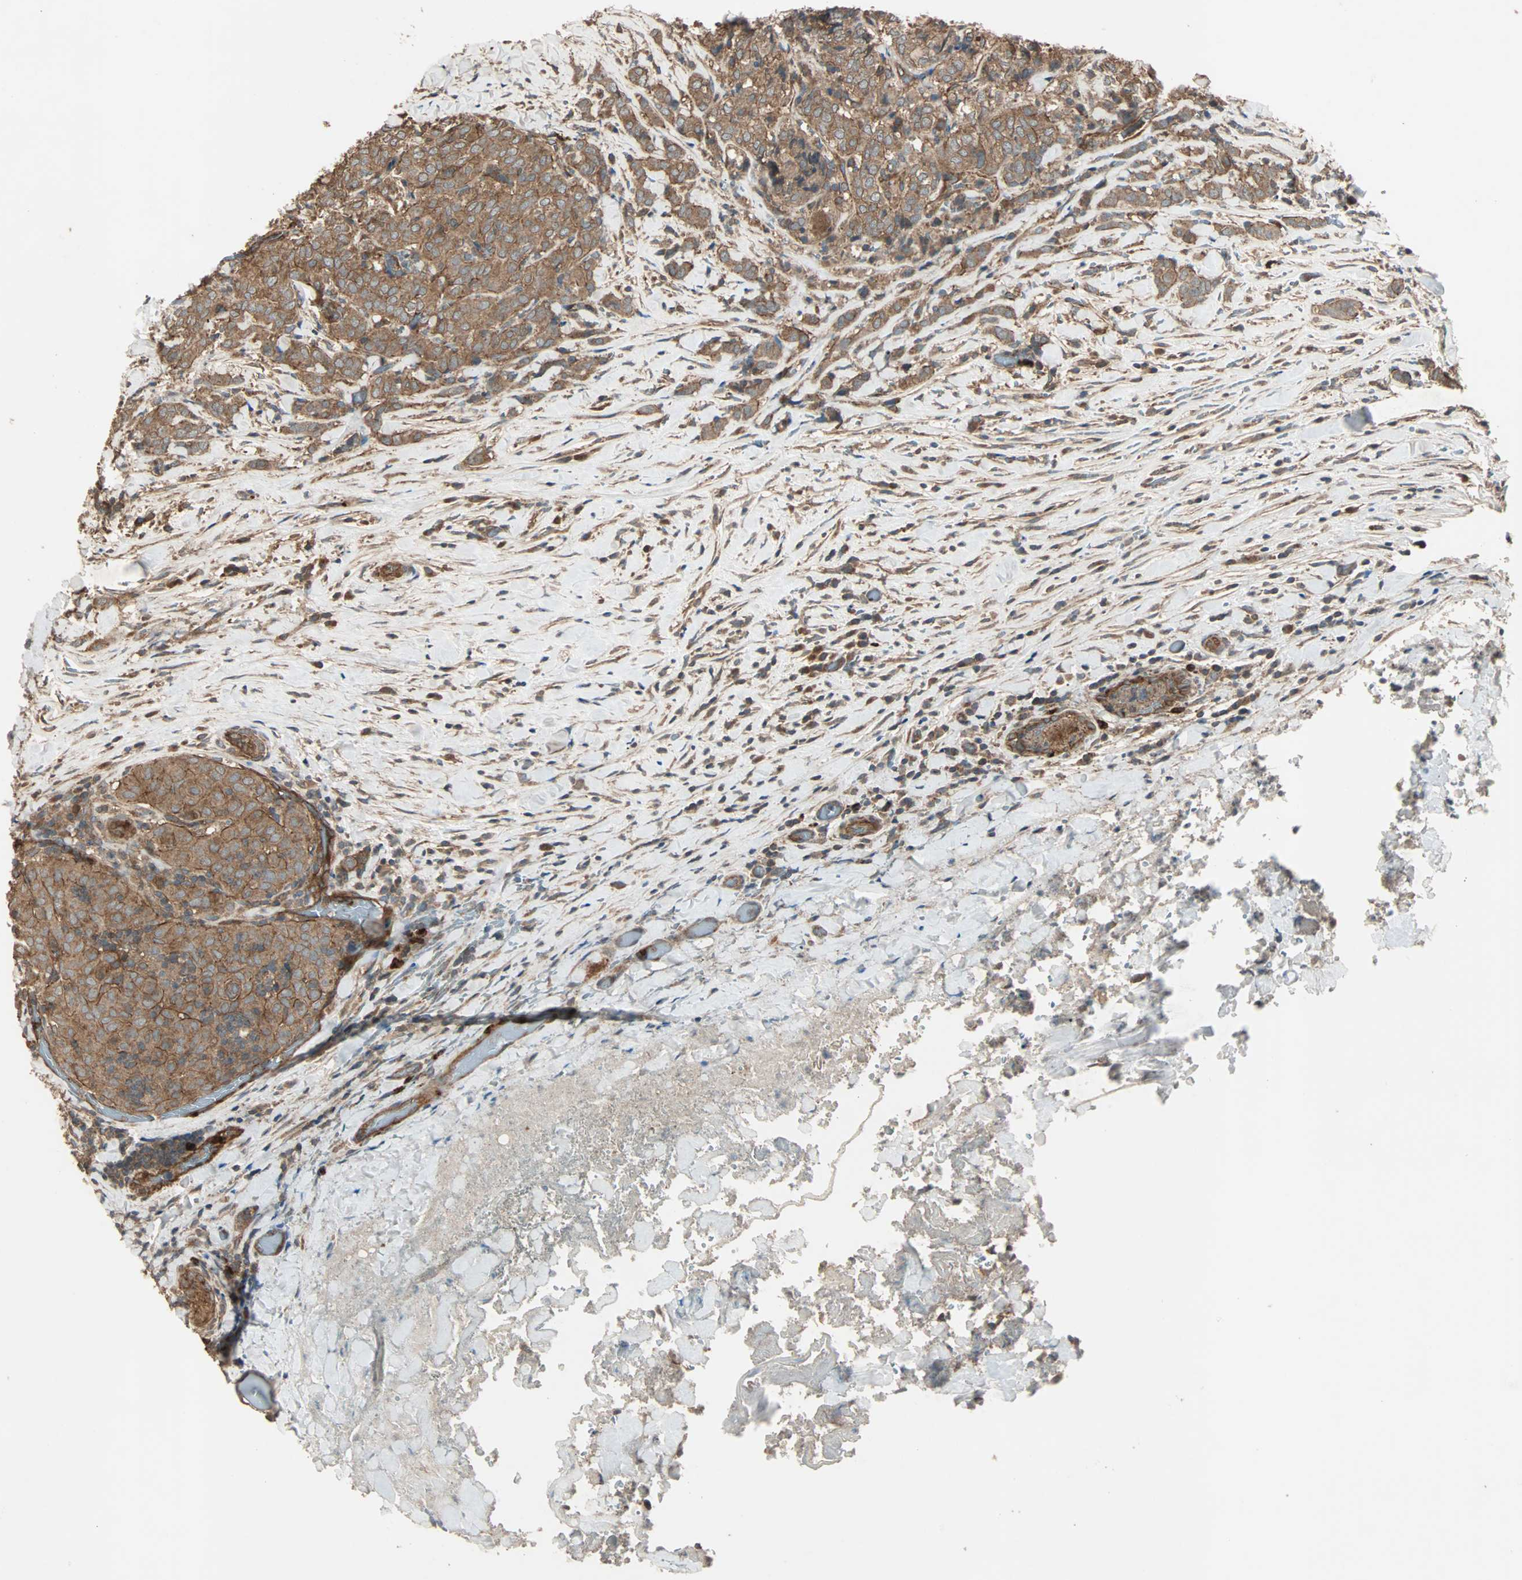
{"staining": {"intensity": "moderate", "quantity": ">75%", "location": "cytoplasmic/membranous"}, "tissue": "thyroid cancer", "cell_type": "Tumor cells", "image_type": "cancer", "snomed": [{"axis": "morphology", "description": "Normal tissue, NOS"}, {"axis": "morphology", "description": "Papillary adenocarcinoma, NOS"}, {"axis": "topography", "description": "Thyroid gland"}], "caption": "Thyroid cancer stained for a protein reveals moderate cytoplasmic/membranous positivity in tumor cells.", "gene": "GCK", "patient": {"sex": "female", "age": 30}}